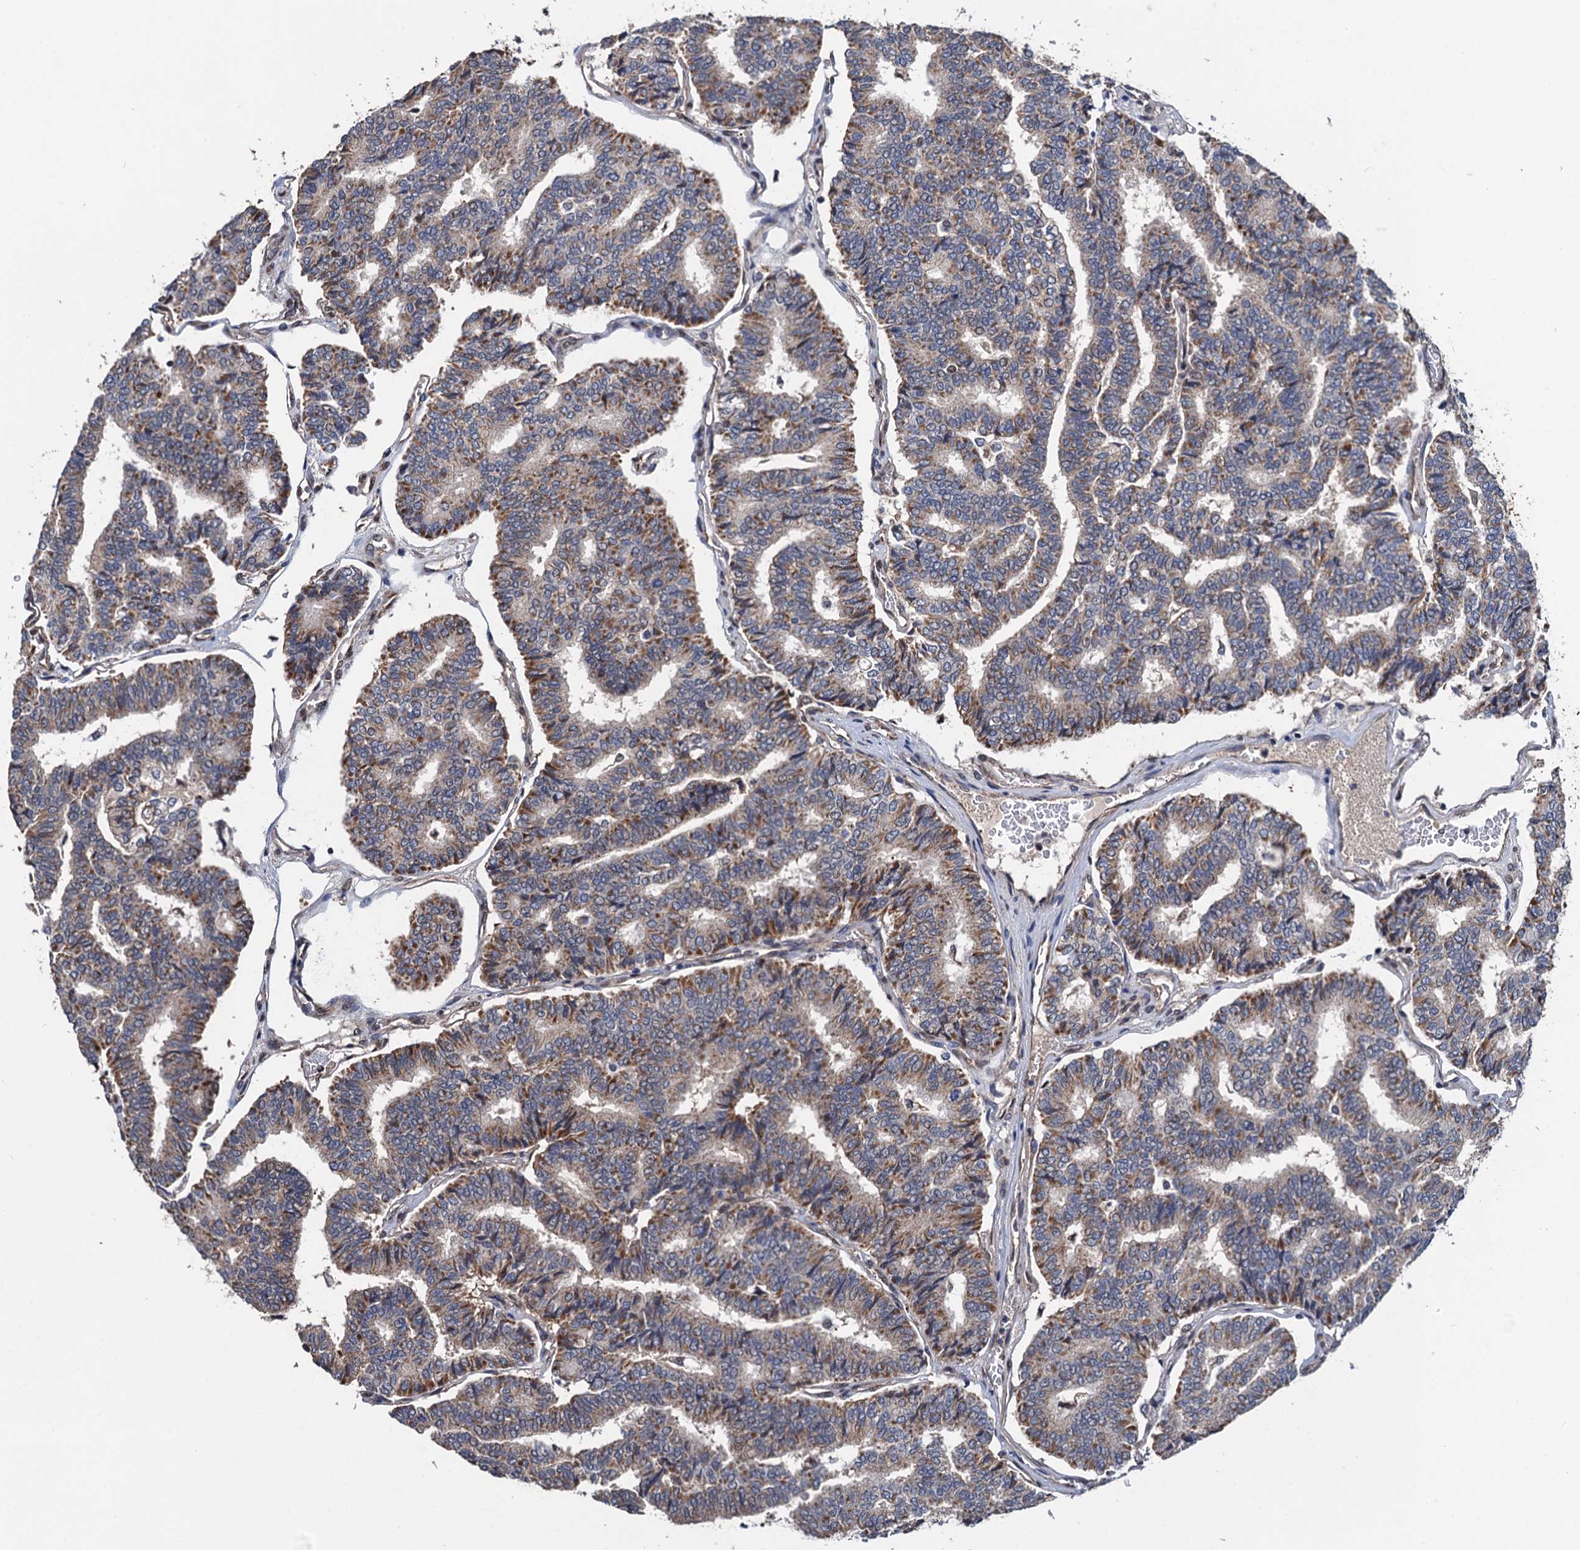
{"staining": {"intensity": "moderate", "quantity": ">75%", "location": "cytoplasmic/membranous"}, "tissue": "thyroid cancer", "cell_type": "Tumor cells", "image_type": "cancer", "snomed": [{"axis": "morphology", "description": "Papillary adenocarcinoma, NOS"}, {"axis": "topography", "description": "Thyroid gland"}], "caption": "Immunohistochemical staining of thyroid cancer displays moderate cytoplasmic/membranous protein expression in about >75% of tumor cells. (DAB (3,3'-diaminobenzidine) = brown stain, brightfield microscopy at high magnification).", "gene": "PTCD3", "patient": {"sex": "female", "age": 35}}